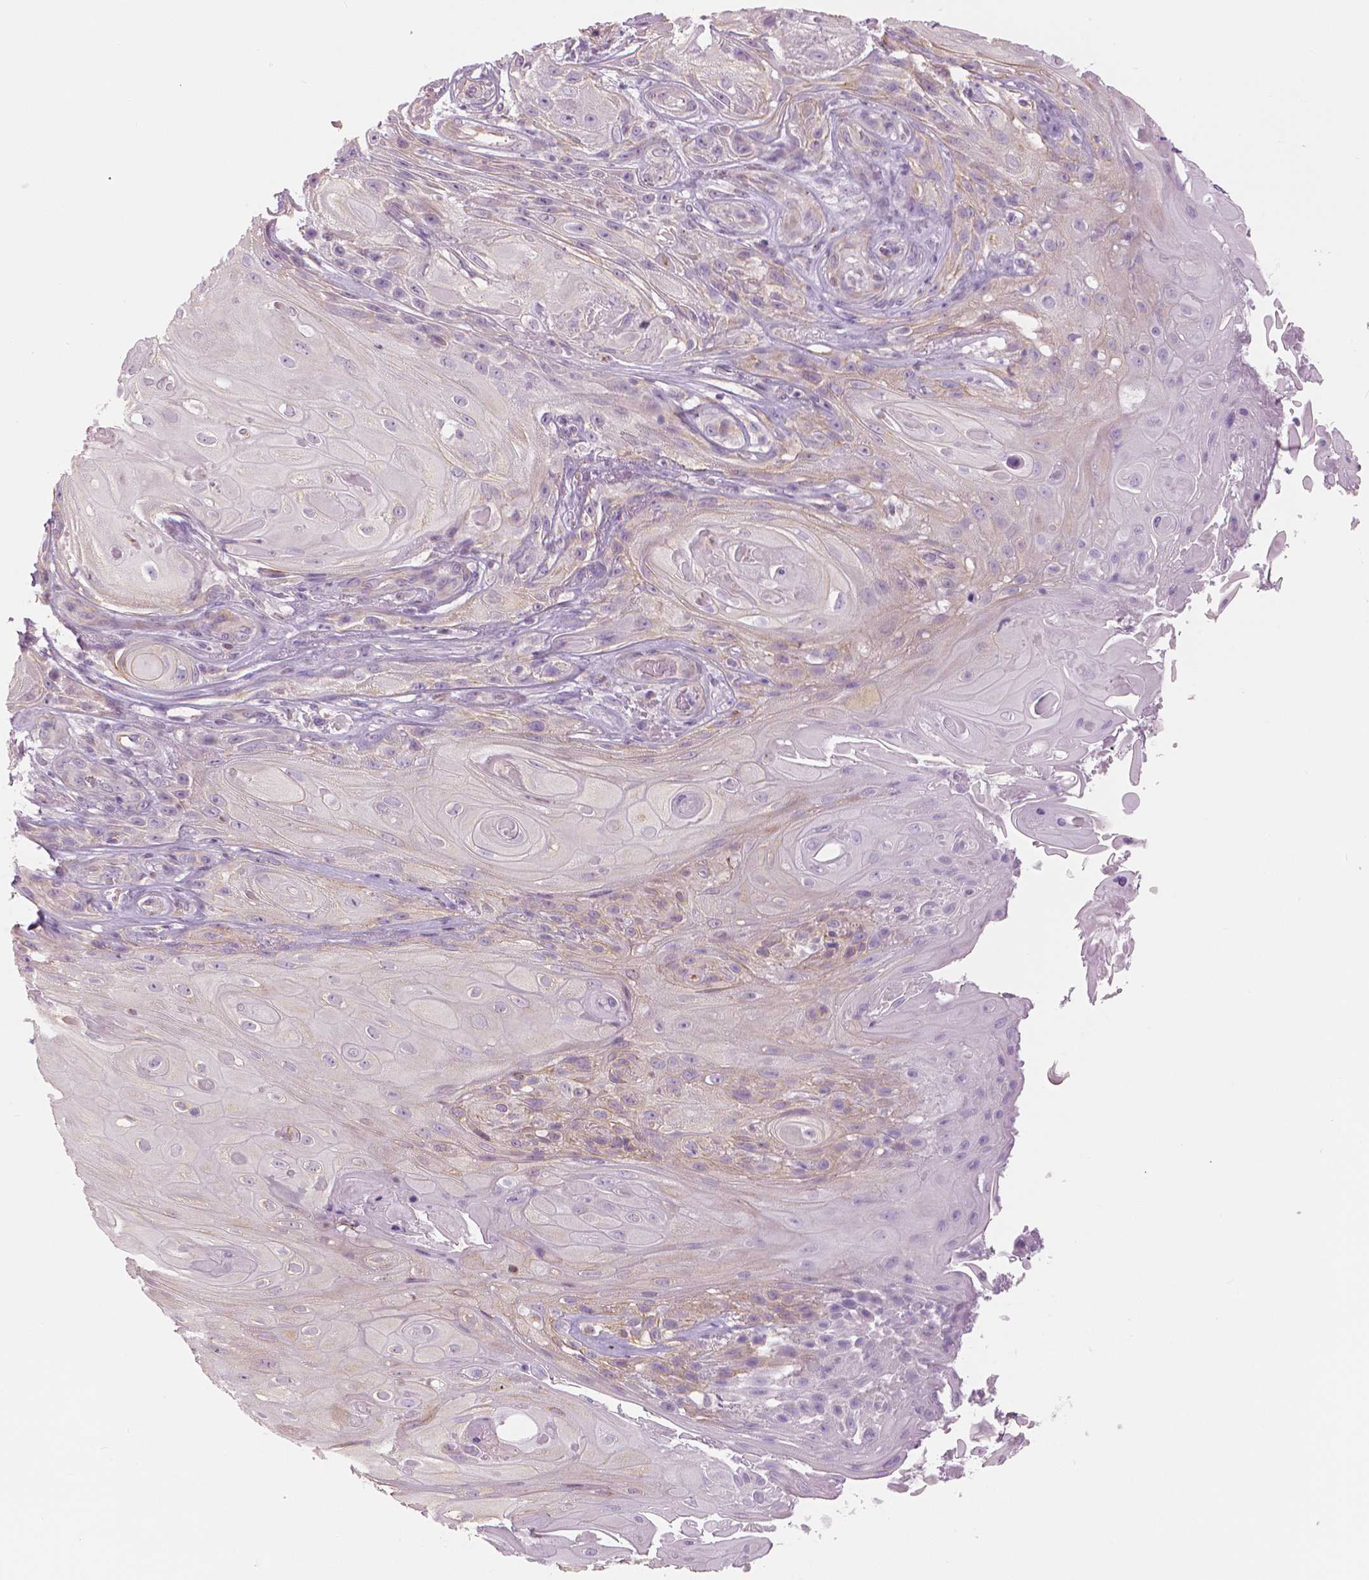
{"staining": {"intensity": "weak", "quantity": "<25%", "location": "cytoplasmic/membranous"}, "tissue": "skin cancer", "cell_type": "Tumor cells", "image_type": "cancer", "snomed": [{"axis": "morphology", "description": "Squamous cell carcinoma, NOS"}, {"axis": "topography", "description": "Skin"}], "caption": "There is no significant staining in tumor cells of skin squamous cell carcinoma. (DAB (3,3'-diaminobenzidine) IHC visualized using brightfield microscopy, high magnification).", "gene": "SLC24A1", "patient": {"sex": "male", "age": 62}}